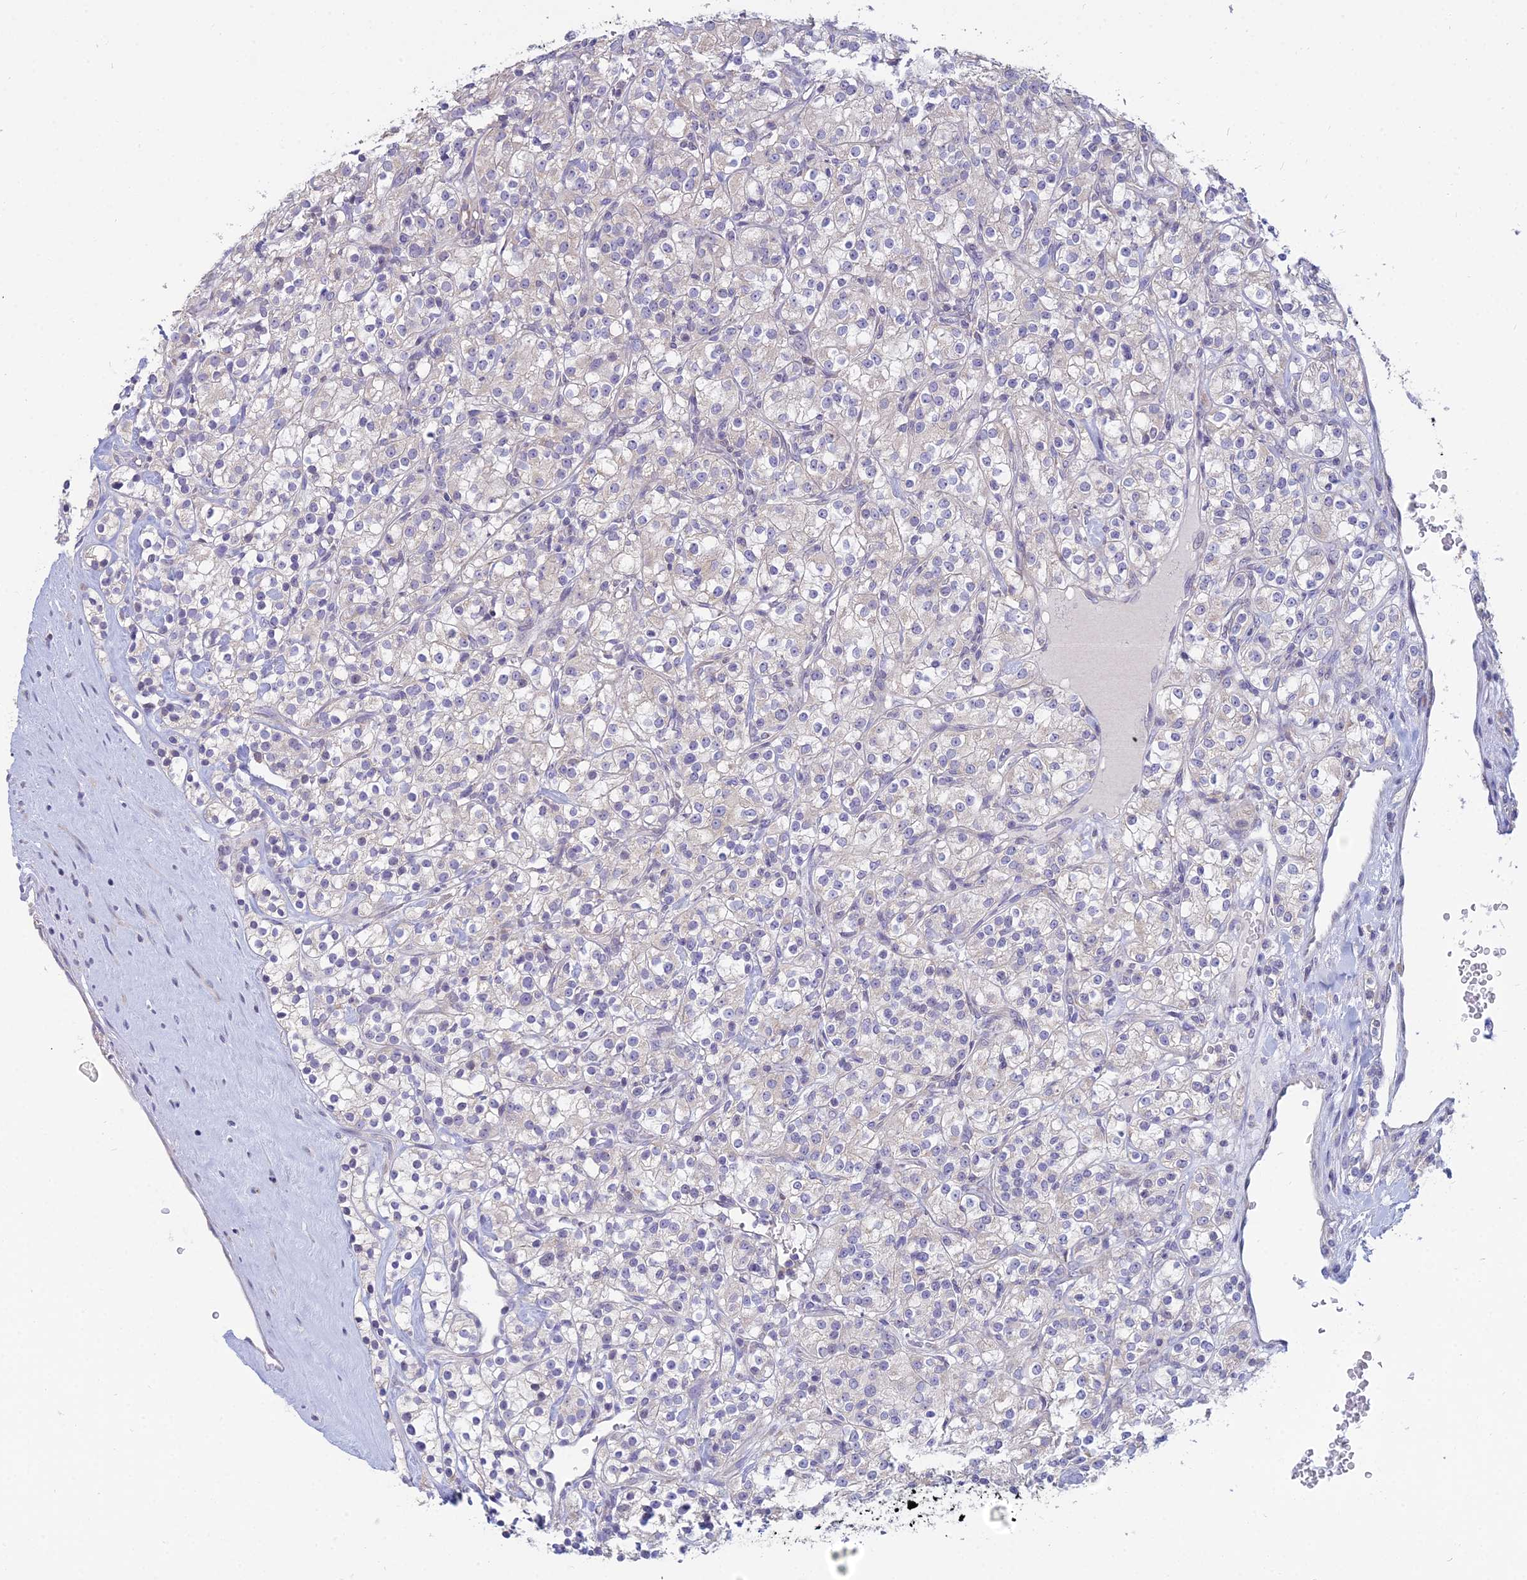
{"staining": {"intensity": "negative", "quantity": "none", "location": "none"}, "tissue": "renal cancer", "cell_type": "Tumor cells", "image_type": "cancer", "snomed": [{"axis": "morphology", "description": "Adenocarcinoma, NOS"}, {"axis": "topography", "description": "Kidney"}], "caption": "DAB immunohistochemical staining of adenocarcinoma (renal) displays no significant expression in tumor cells. The staining is performed using DAB (3,3'-diaminobenzidine) brown chromogen with nuclei counter-stained in using hematoxylin.", "gene": "CFAP206", "patient": {"sex": "male", "age": 77}}